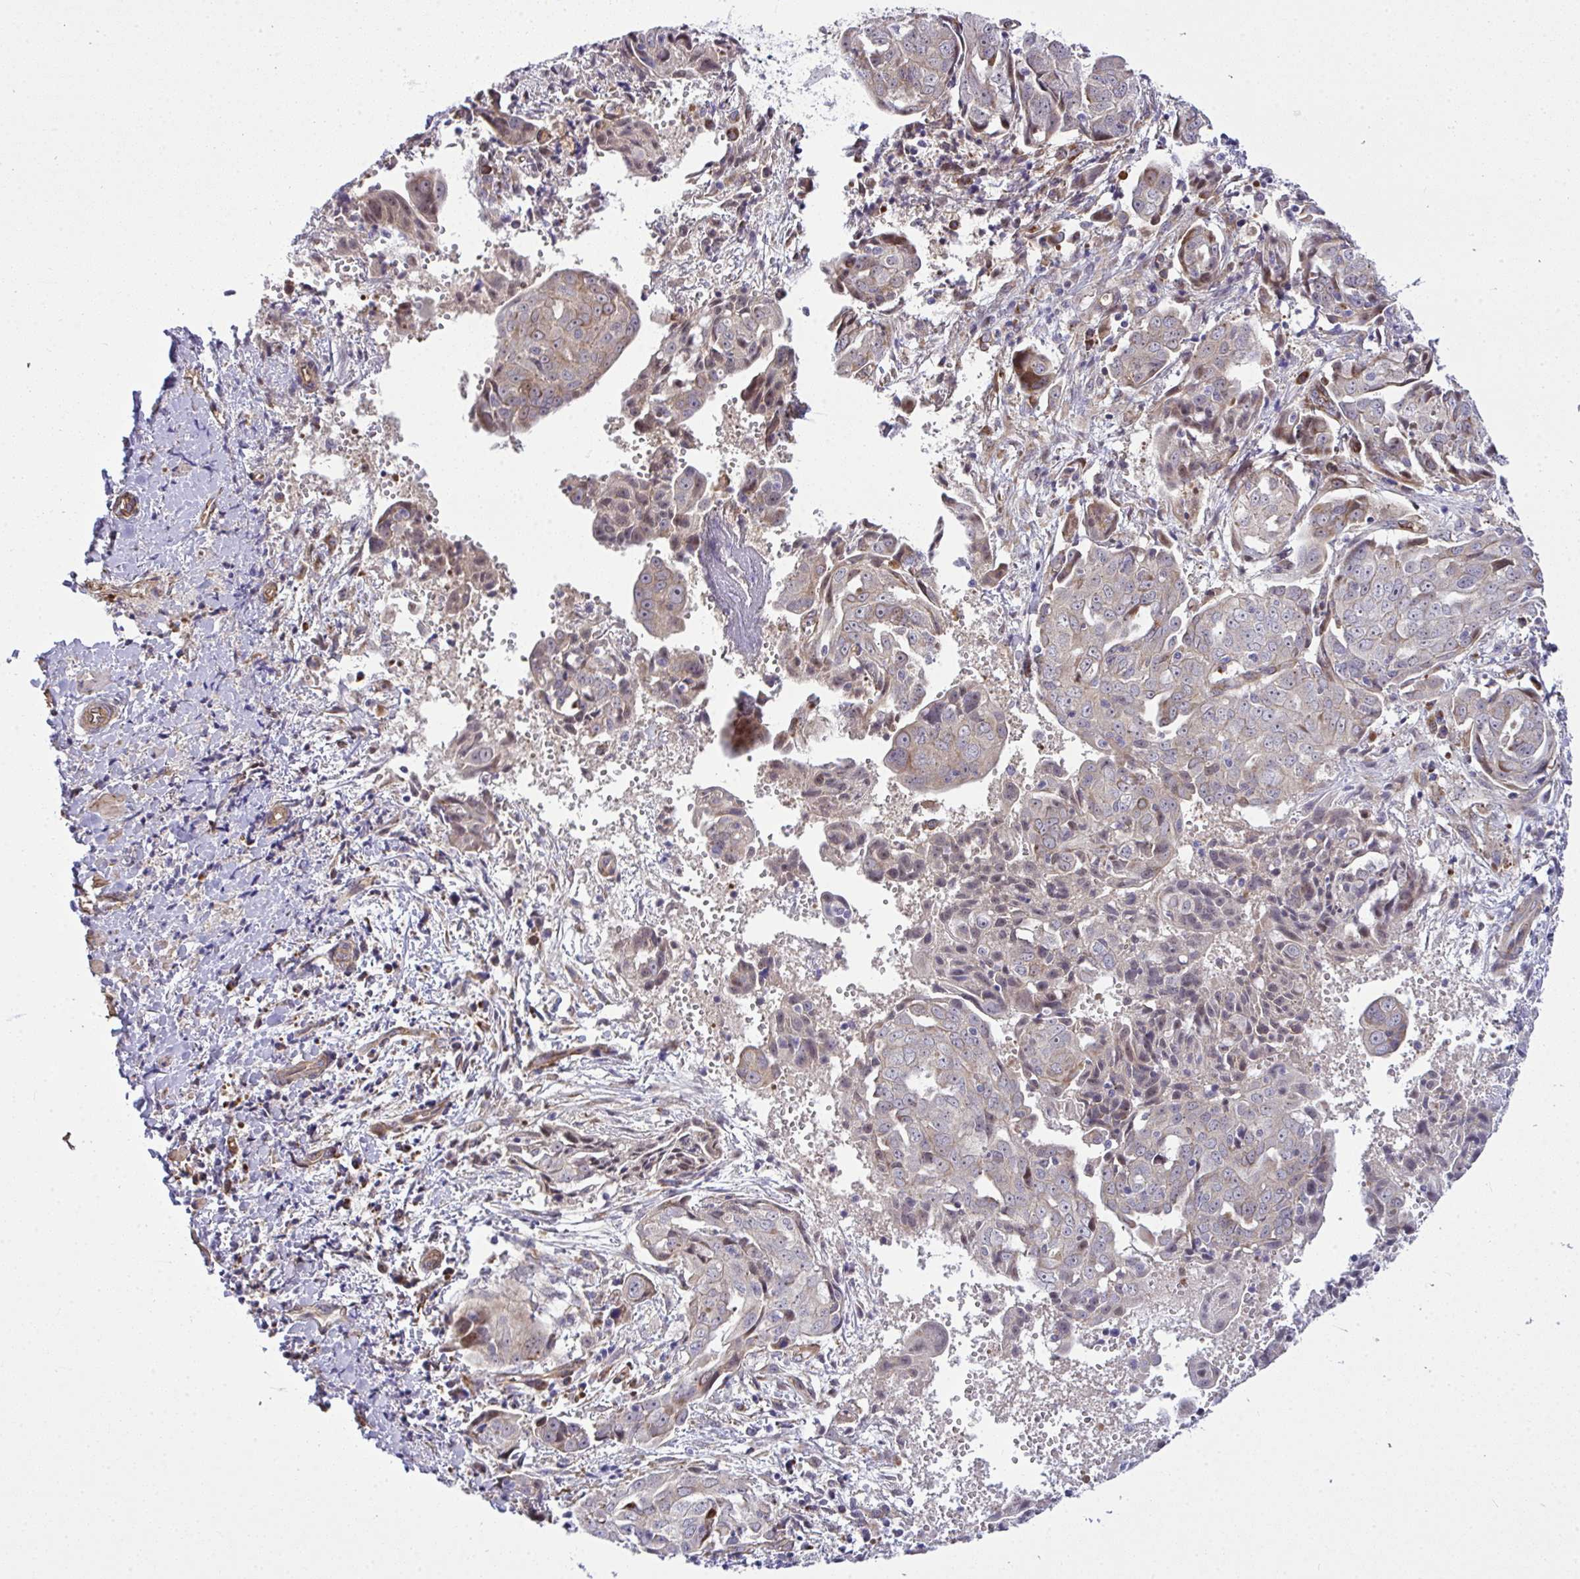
{"staining": {"intensity": "moderate", "quantity": "<25%", "location": "cytoplasmic/membranous"}, "tissue": "ovarian cancer", "cell_type": "Tumor cells", "image_type": "cancer", "snomed": [{"axis": "morphology", "description": "Carcinoma, endometroid"}, {"axis": "topography", "description": "Ovary"}], "caption": "Tumor cells display low levels of moderate cytoplasmic/membranous staining in approximately <25% of cells in human ovarian cancer (endometroid carcinoma).", "gene": "RSKR", "patient": {"sex": "female", "age": 70}}